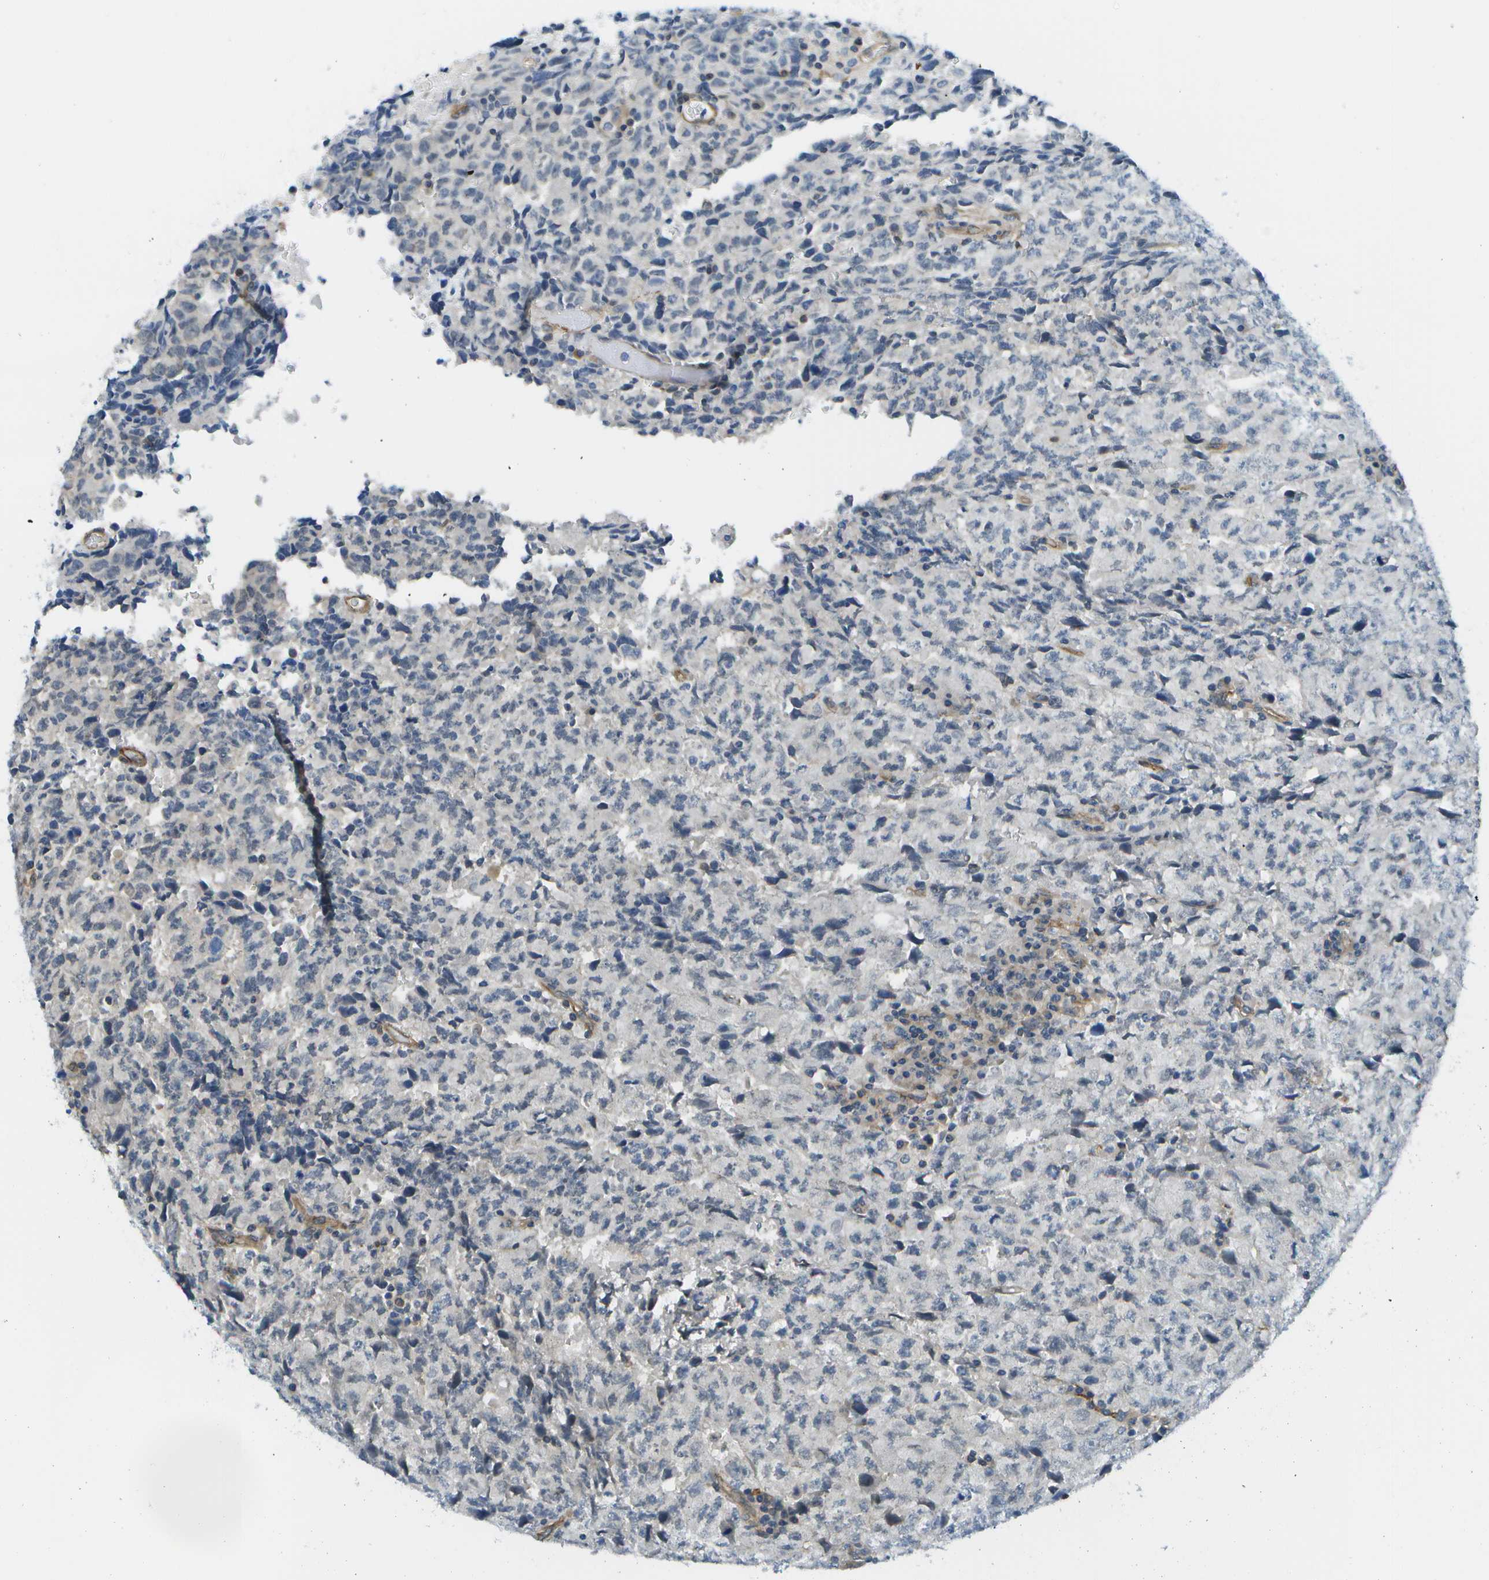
{"staining": {"intensity": "negative", "quantity": "none", "location": "none"}, "tissue": "testis cancer", "cell_type": "Tumor cells", "image_type": "cancer", "snomed": [{"axis": "morphology", "description": "Necrosis, NOS"}, {"axis": "morphology", "description": "Carcinoma, Embryonal, NOS"}, {"axis": "topography", "description": "Testis"}], "caption": "The micrograph reveals no significant staining in tumor cells of embryonal carcinoma (testis). Nuclei are stained in blue.", "gene": "KIAA0040", "patient": {"sex": "male", "age": 19}}